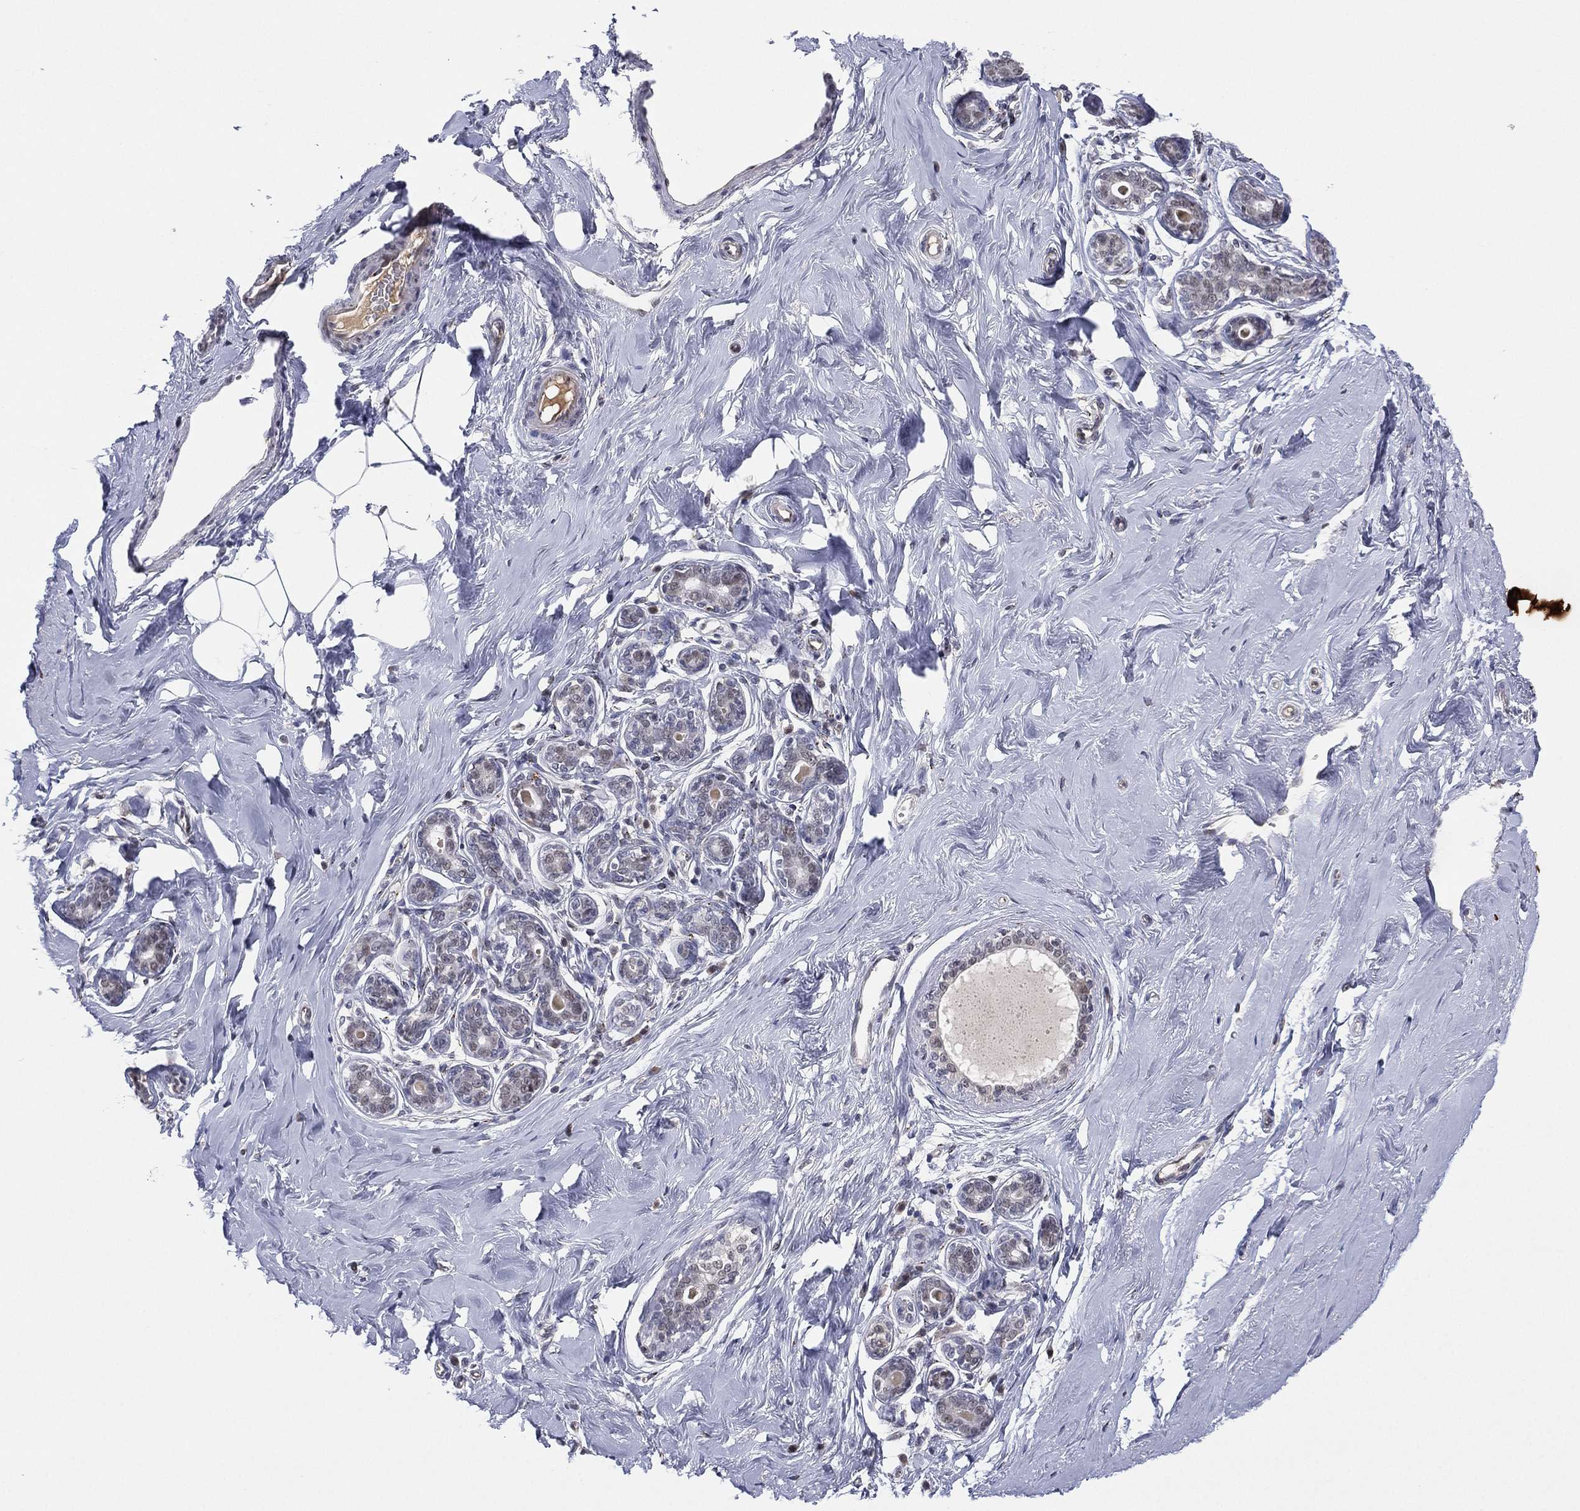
{"staining": {"intensity": "negative", "quantity": "none", "location": "none"}, "tissue": "breast", "cell_type": "Adipocytes", "image_type": "normal", "snomed": [{"axis": "morphology", "description": "Normal tissue, NOS"}, {"axis": "topography", "description": "Skin"}, {"axis": "topography", "description": "Breast"}], "caption": "IHC image of unremarkable breast: breast stained with DAB (3,3'-diaminobenzidine) demonstrates no significant protein positivity in adipocytes.", "gene": "CD177", "patient": {"sex": "female", "age": 43}}